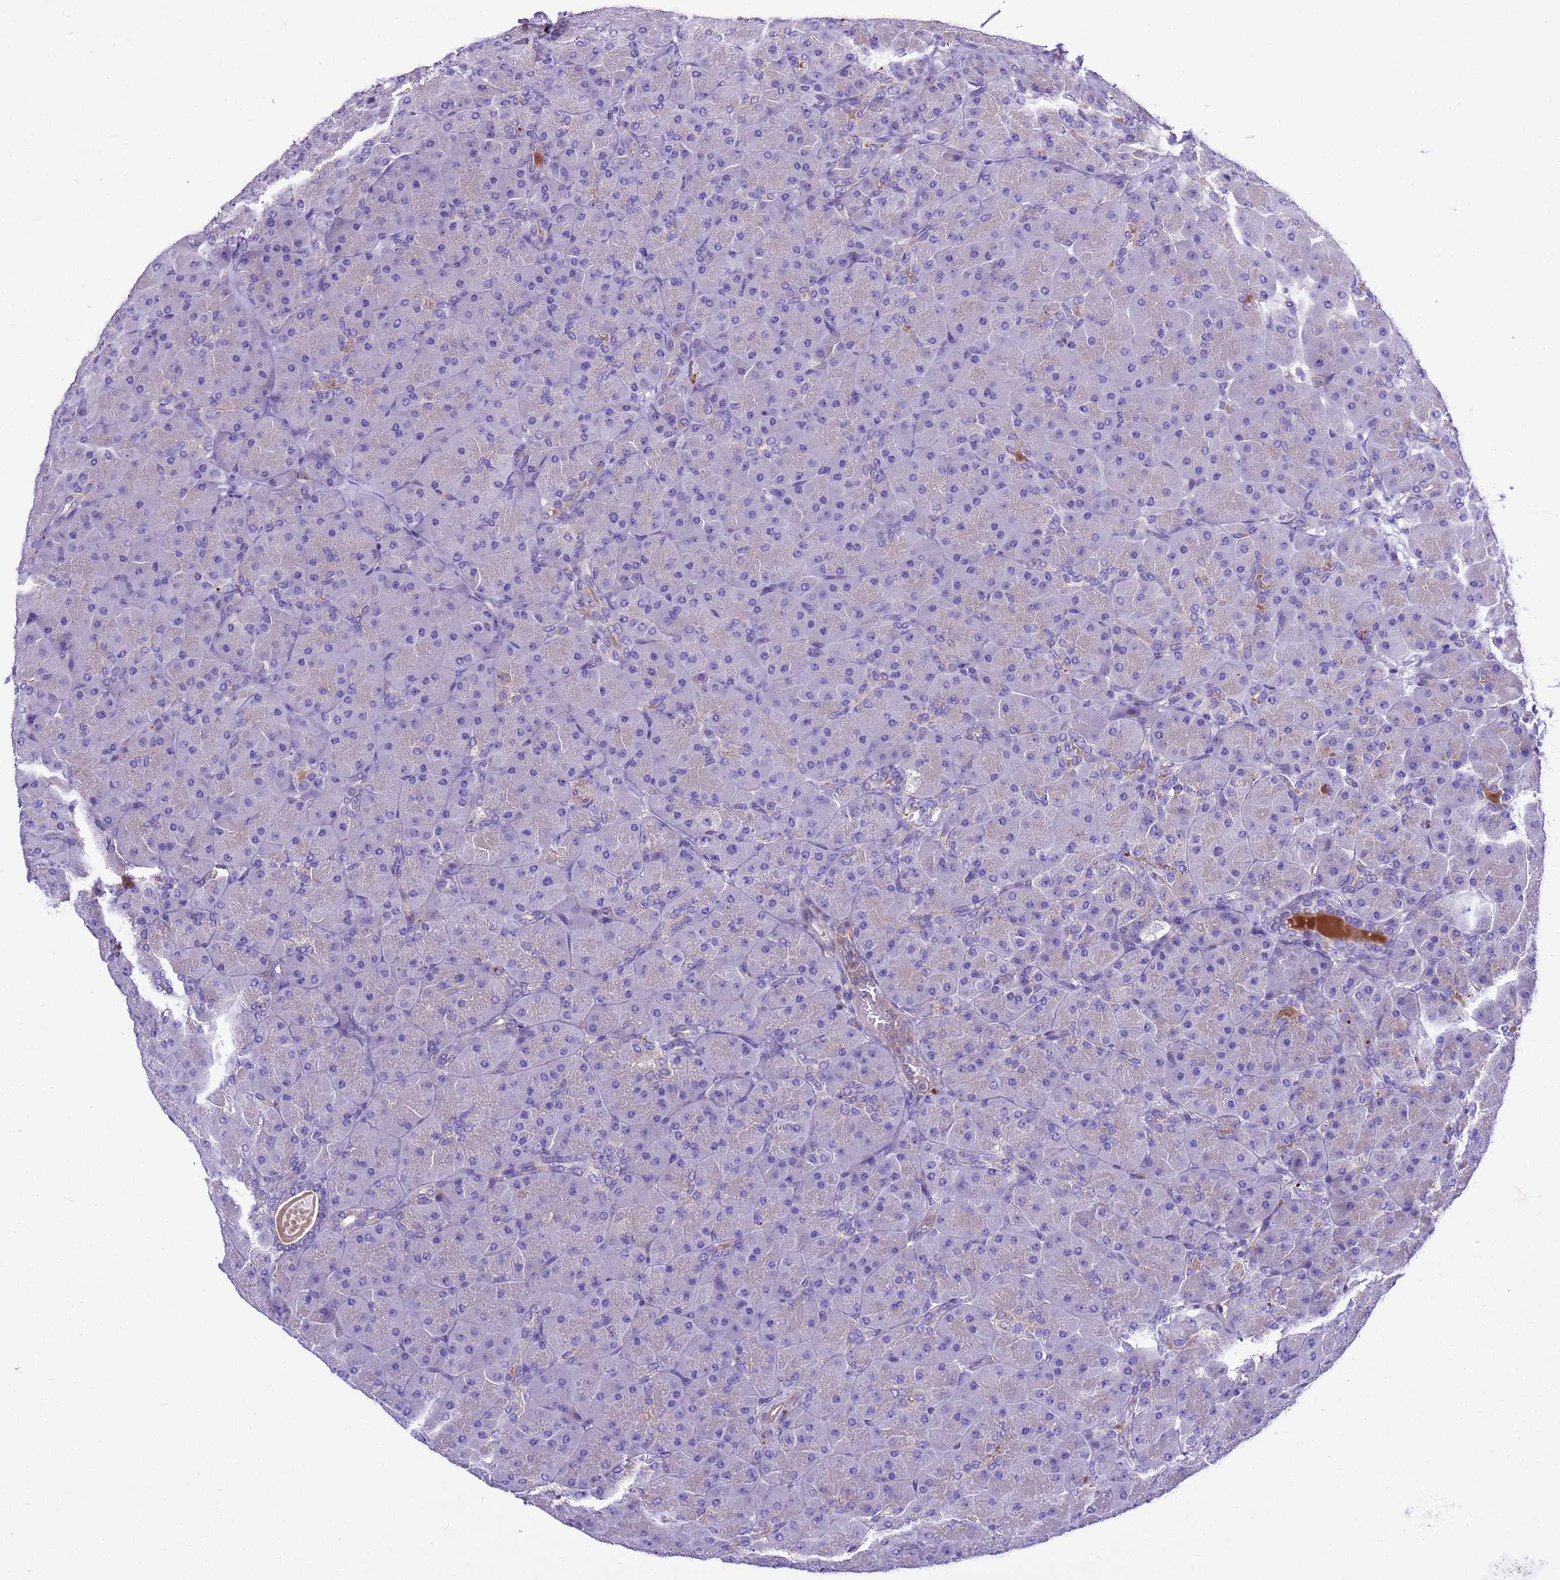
{"staining": {"intensity": "weak", "quantity": "25%-75%", "location": "cytoplasmic/membranous"}, "tissue": "pancreas", "cell_type": "Exocrine glandular cells", "image_type": "normal", "snomed": [{"axis": "morphology", "description": "Normal tissue, NOS"}, {"axis": "topography", "description": "Pancreas"}], "caption": "Pancreas stained with IHC reveals weak cytoplasmic/membranous expression in approximately 25%-75% of exocrine glandular cells.", "gene": "KICS2", "patient": {"sex": "male", "age": 66}}